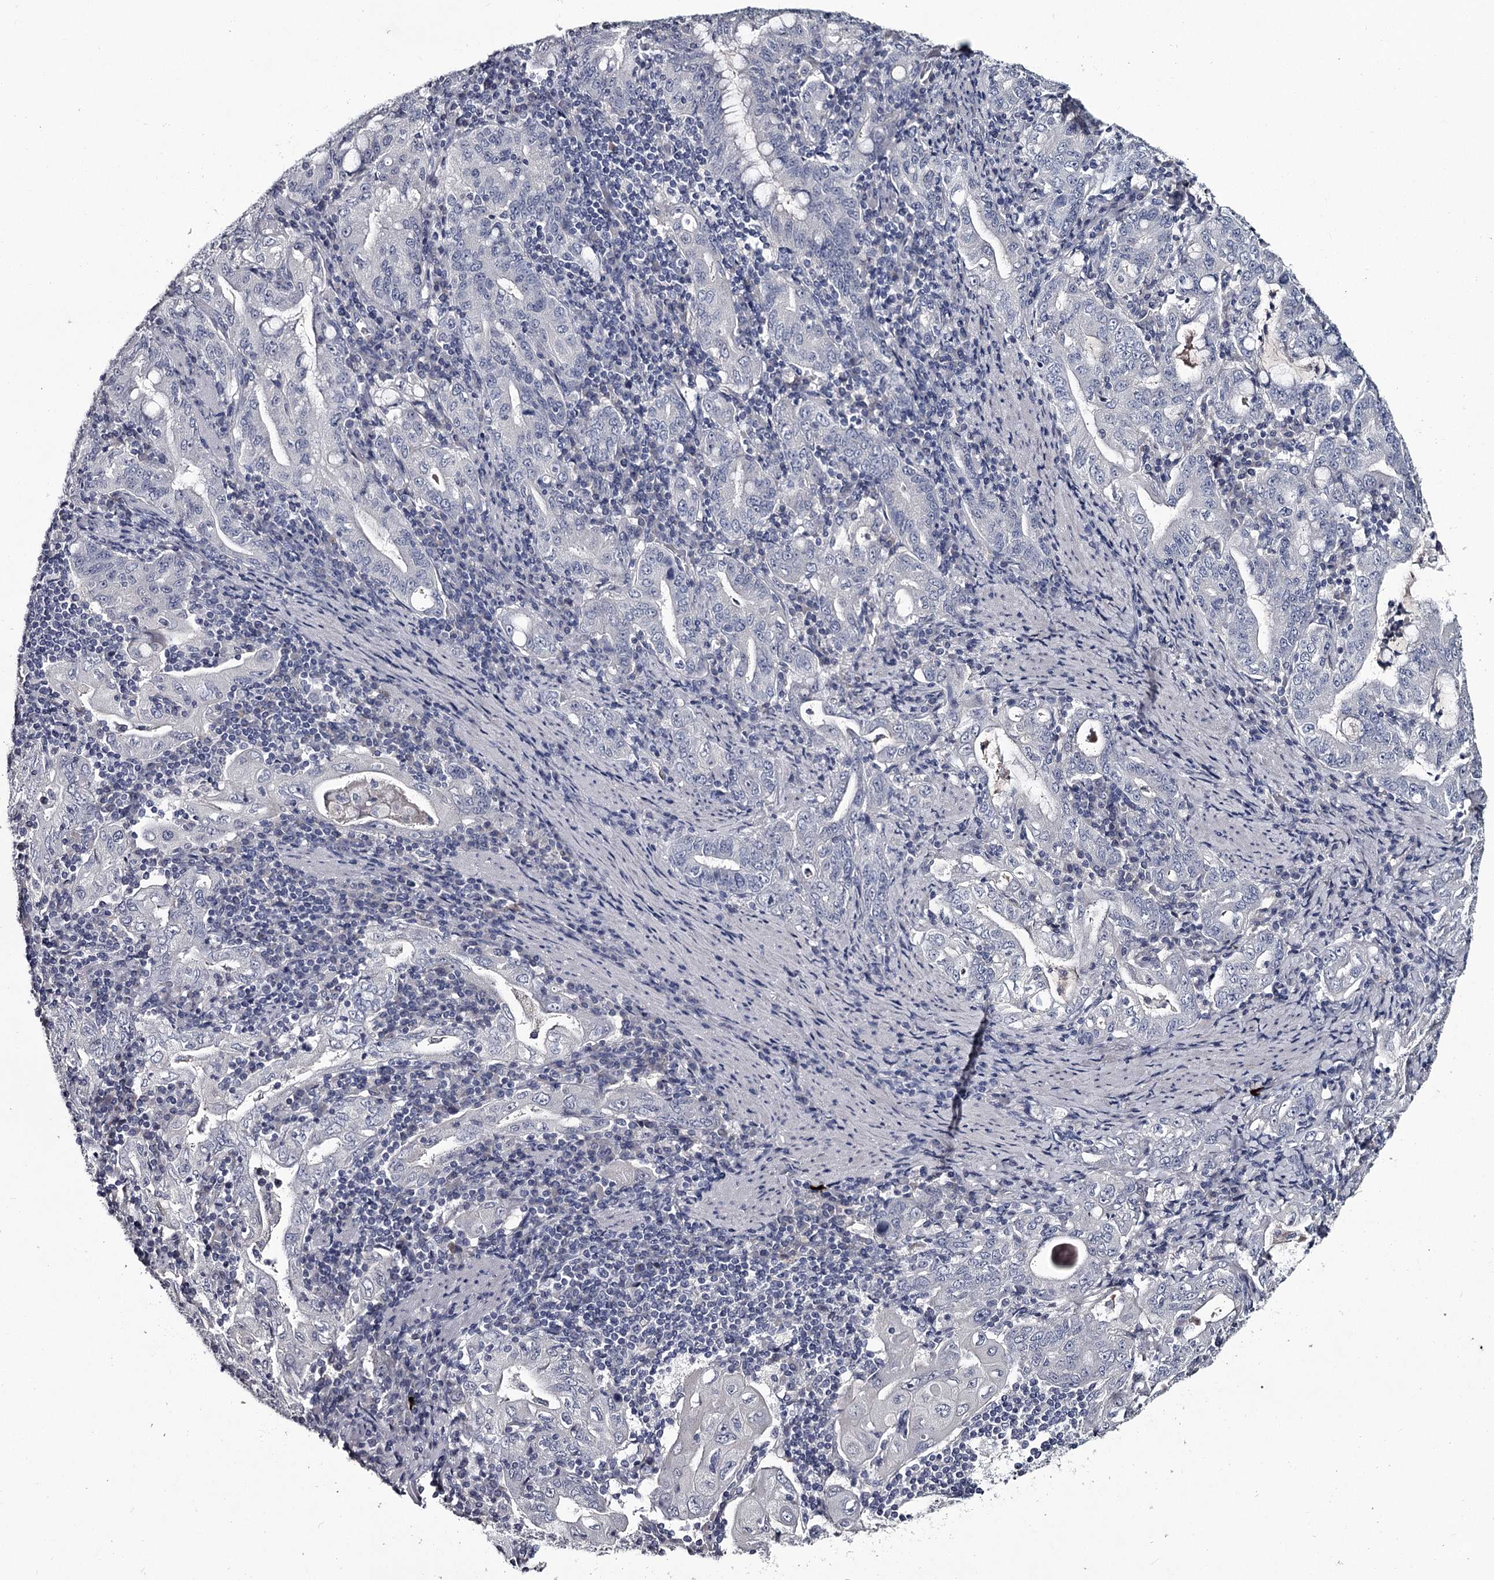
{"staining": {"intensity": "negative", "quantity": "none", "location": "none"}, "tissue": "stomach cancer", "cell_type": "Tumor cells", "image_type": "cancer", "snomed": [{"axis": "morphology", "description": "Normal tissue, NOS"}, {"axis": "morphology", "description": "Adenocarcinoma, NOS"}, {"axis": "topography", "description": "Esophagus"}, {"axis": "topography", "description": "Stomach, upper"}, {"axis": "topography", "description": "Peripheral nerve tissue"}], "caption": "Human stomach cancer (adenocarcinoma) stained for a protein using immunohistochemistry demonstrates no expression in tumor cells.", "gene": "DAO", "patient": {"sex": "male", "age": 62}}